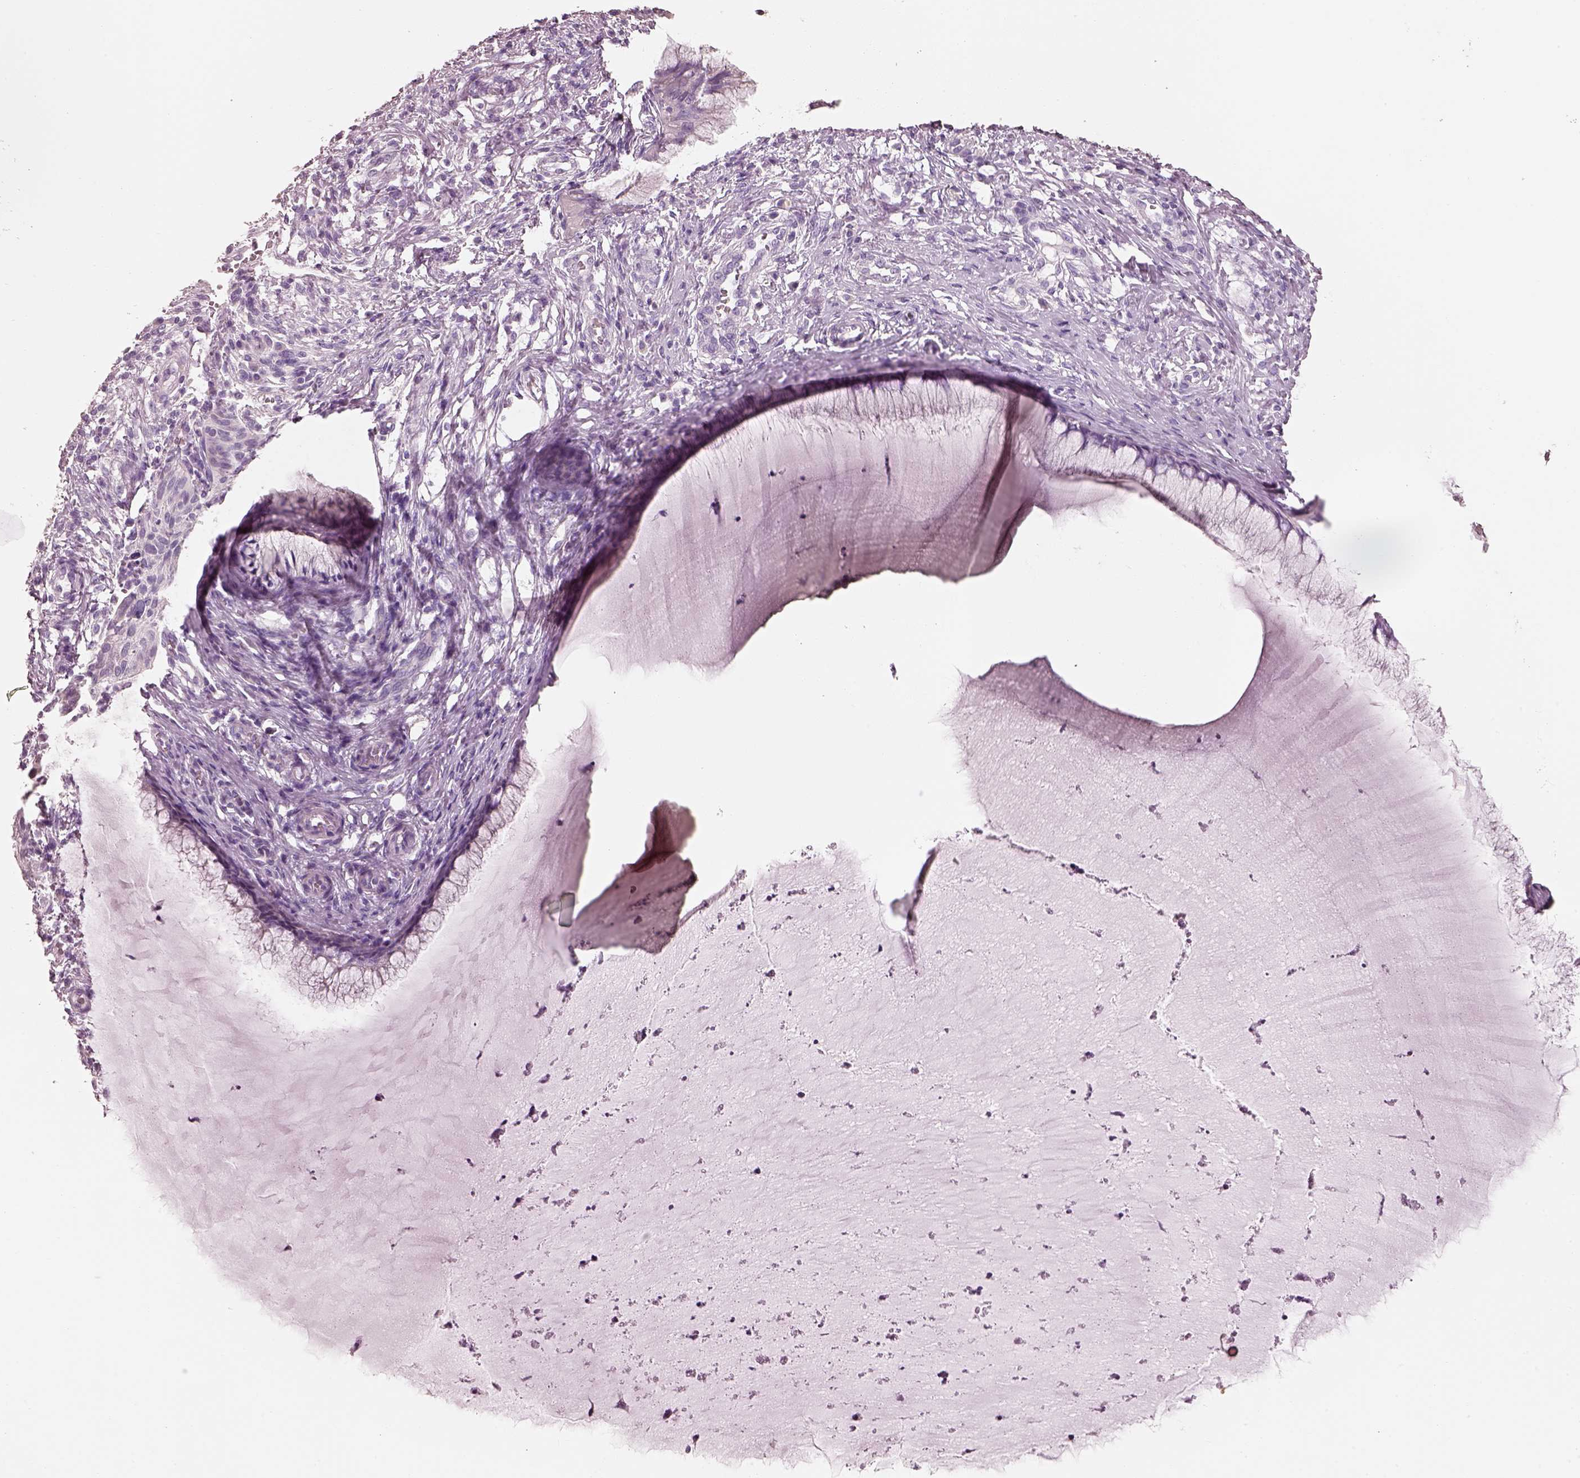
{"staining": {"intensity": "negative", "quantity": "none", "location": "none"}, "tissue": "cervical cancer", "cell_type": "Tumor cells", "image_type": "cancer", "snomed": [{"axis": "morphology", "description": "Squamous cell carcinoma, NOS"}, {"axis": "topography", "description": "Cervix"}], "caption": "Human cervical cancer stained for a protein using immunohistochemistry (IHC) displays no positivity in tumor cells.", "gene": "PNOC", "patient": {"sex": "female", "age": 36}}